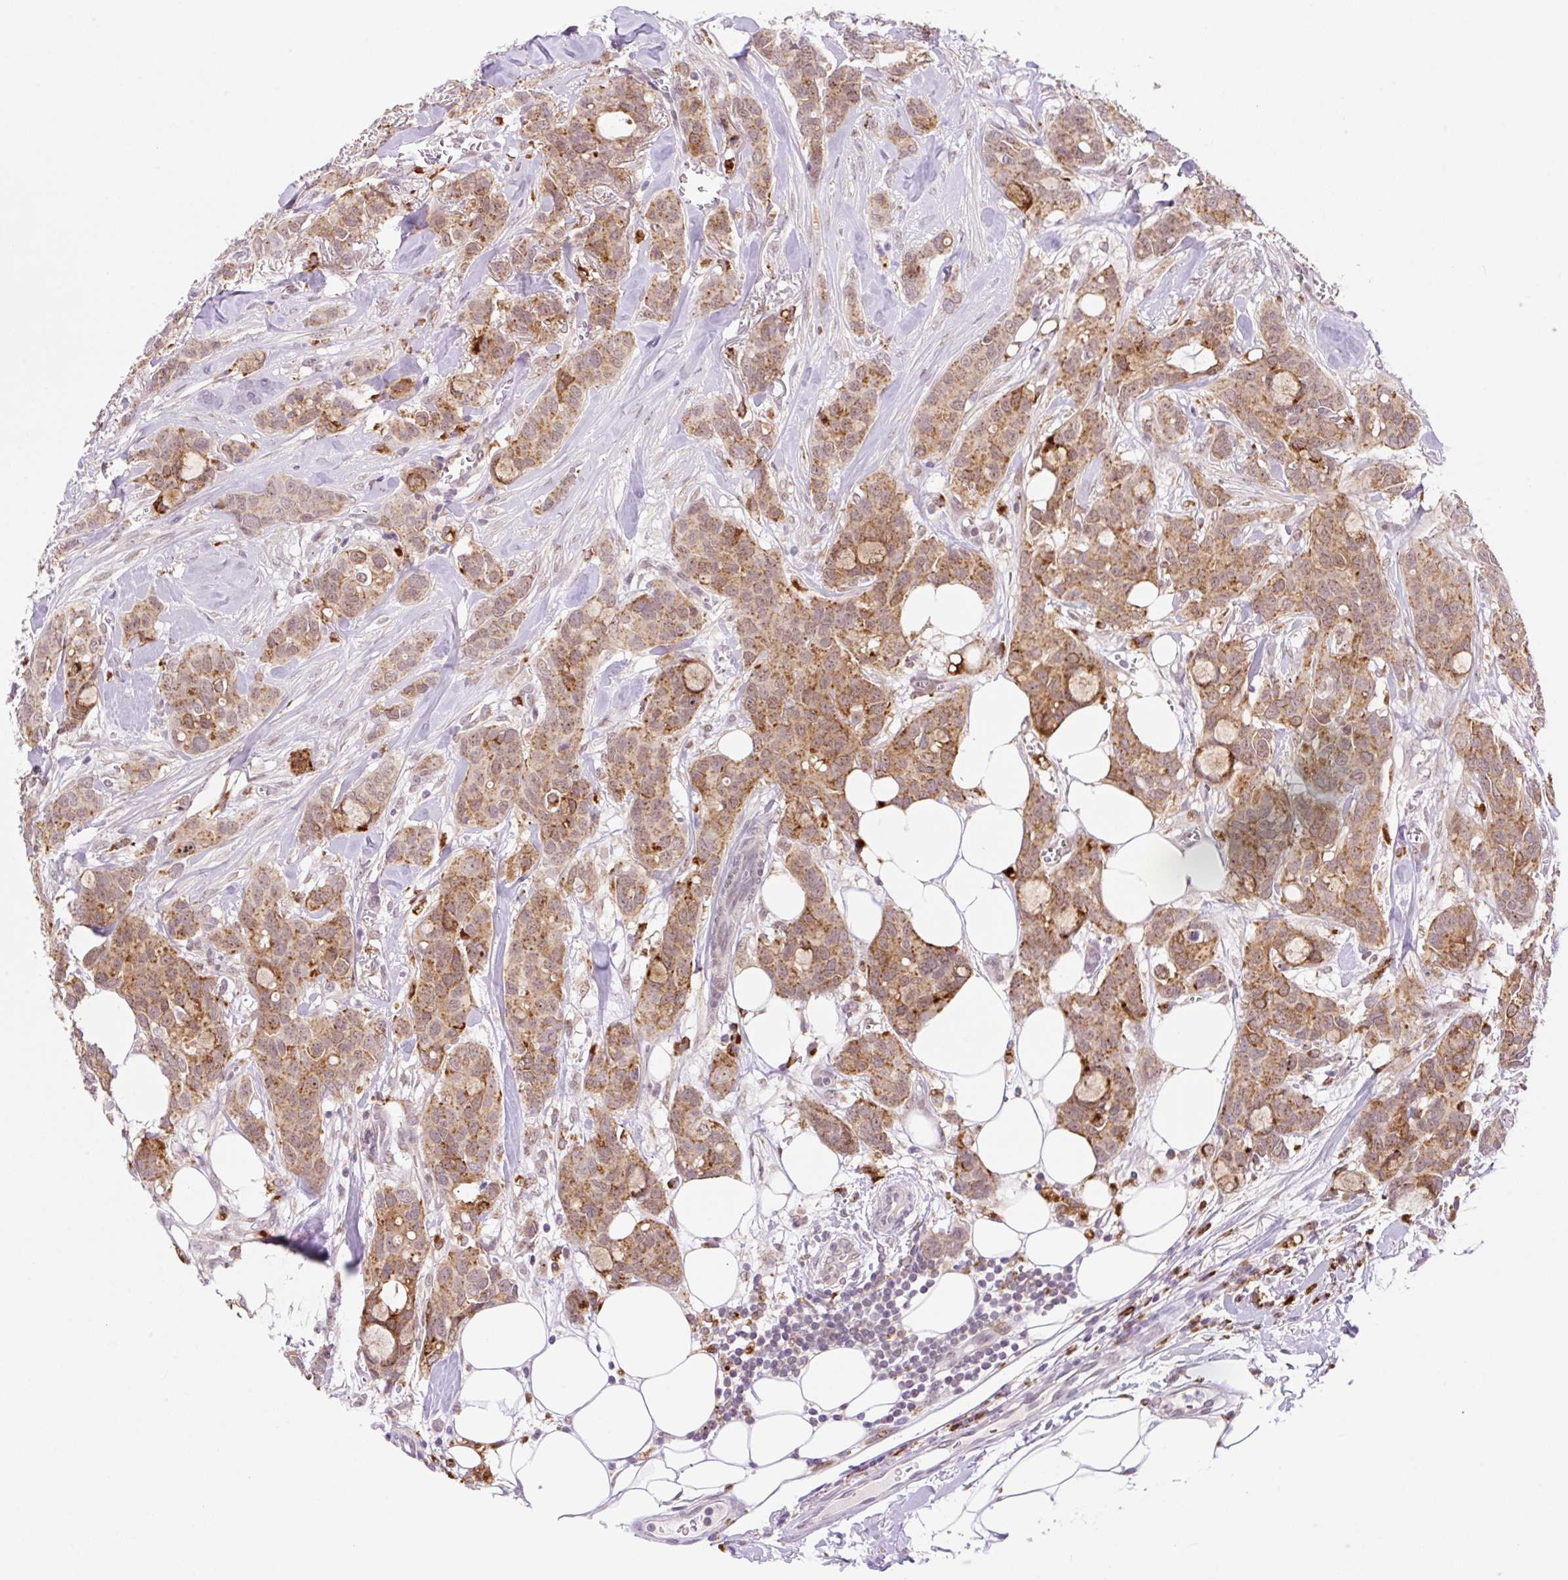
{"staining": {"intensity": "moderate", "quantity": "25%-75%", "location": "cytoplasmic/membranous"}, "tissue": "breast cancer", "cell_type": "Tumor cells", "image_type": "cancer", "snomed": [{"axis": "morphology", "description": "Duct carcinoma"}, {"axis": "topography", "description": "Breast"}], "caption": "Protein expression by immunohistochemistry reveals moderate cytoplasmic/membranous expression in approximately 25%-75% of tumor cells in intraductal carcinoma (breast). (DAB IHC with brightfield microscopy, high magnification).", "gene": "CEBPZOS", "patient": {"sex": "female", "age": 84}}